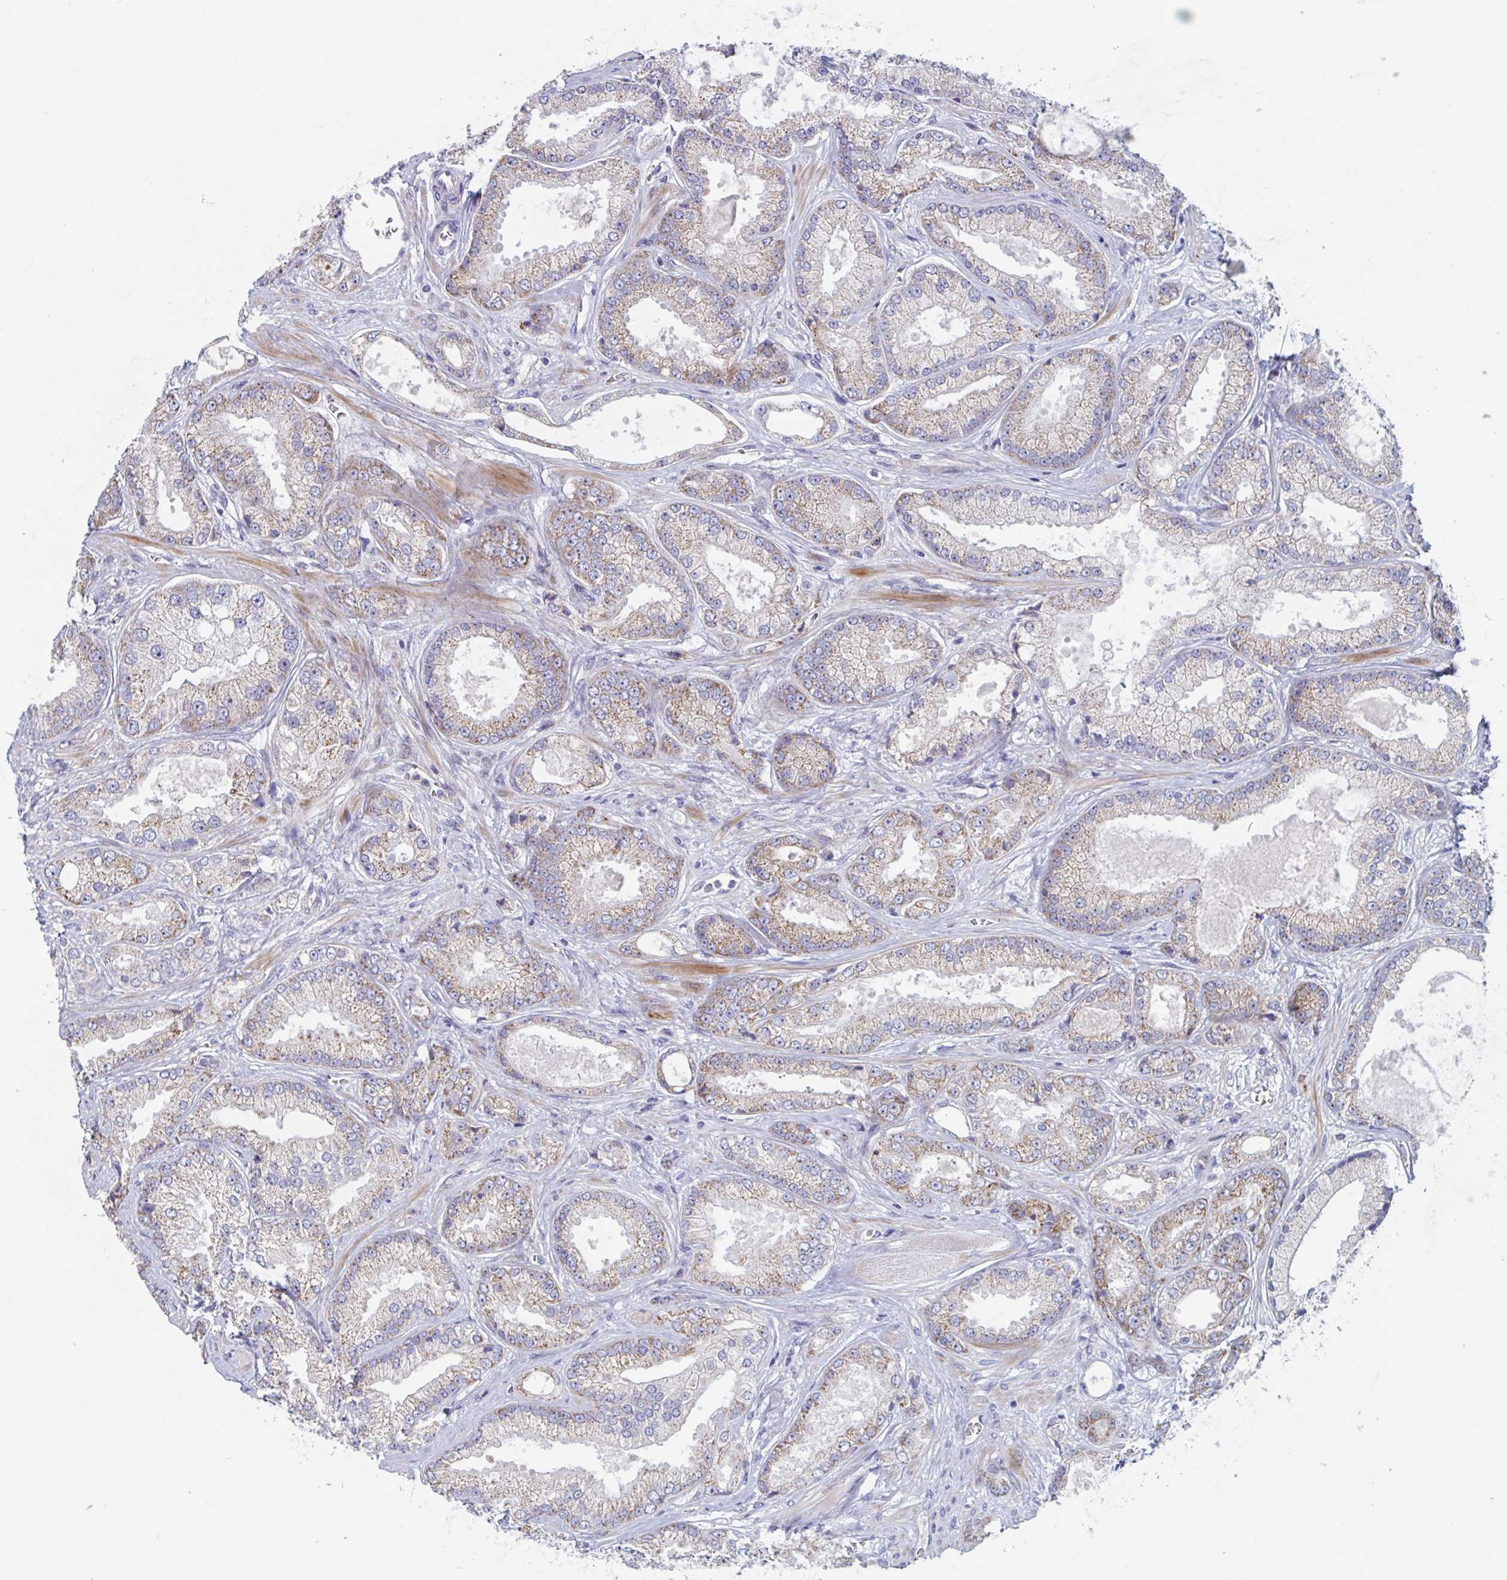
{"staining": {"intensity": "moderate", "quantity": "25%-75%", "location": "cytoplasmic/membranous"}, "tissue": "prostate cancer", "cell_type": "Tumor cells", "image_type": "cancer", "snomed": [{"axis": "morphology", "description": "Adenocarcinoma, High grade"}, {"axis": "topography", "description": "Prostate"}], "caption": "A medium amount of moderate cytoplasmic/membranous staining is appreciated in approximately 25%-75% of tumor cells in prostate cancer (adenocarcinoma (high-grade)) tissue. The staining is performed using DAB brown chromogen to label protein expression. The nuclei are counter-stained blue using hematoxylin.", "gene": "MRPL53", "patient": {"sex": "male", "age": 67}}